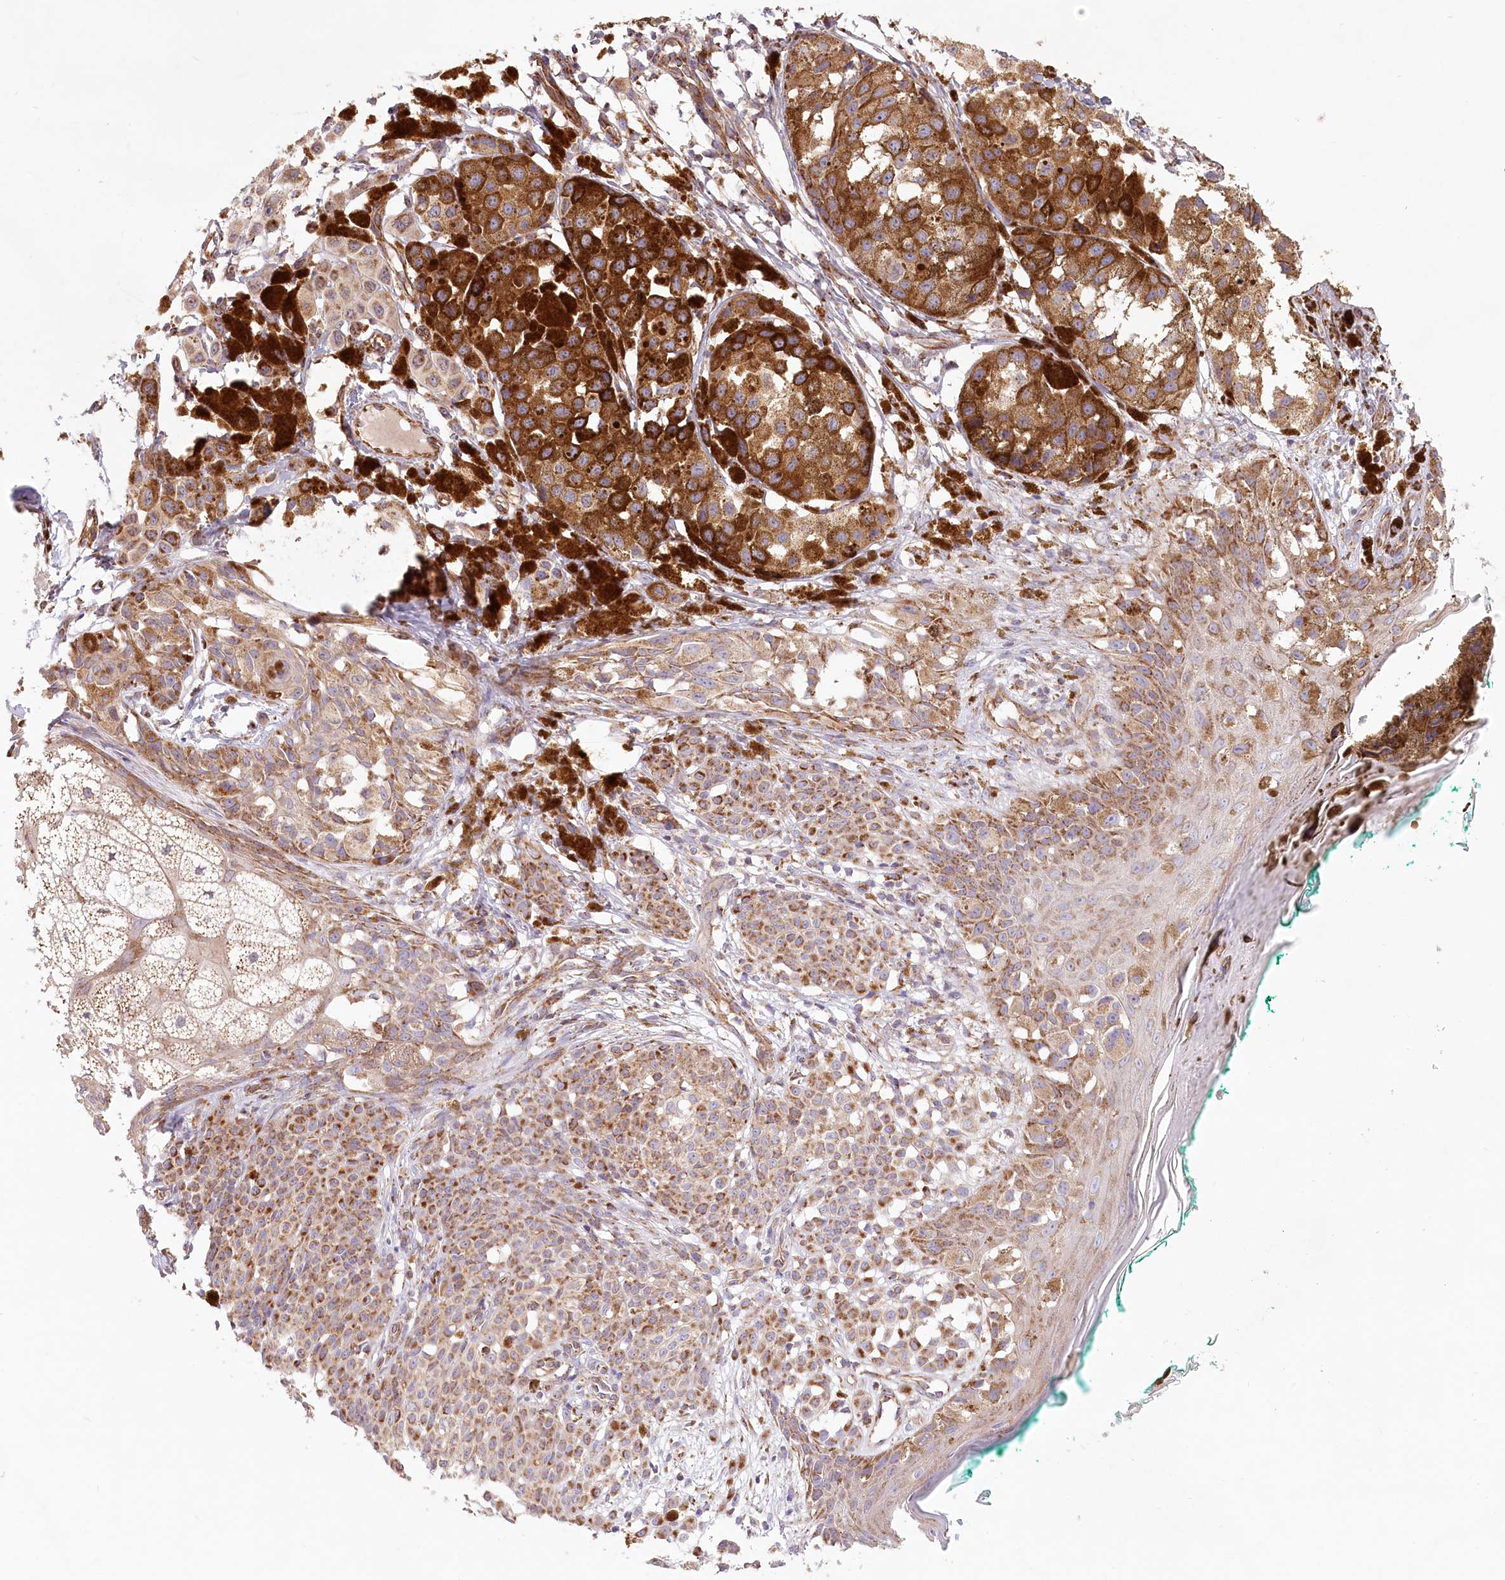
{"staining": {"intensity": "strong", "quantity": ">75%", "location": "cytoplasmic/membranous"}, "tissue": "melanoma", "cell_type": "Tumor cells", "image_type": "cancer", "snomed": [{"axis": "morphology", "description": "Malignant melanoma, NOS"}, {"axis": "topography", "description": "Skin of leg"}], "caption": "Melanoma stained with DAB (3,3'-diaminobenzidine) immunohistochemistry shows high levels of strong cytoplasmic/membranous positivity in about >75% of tumor cells.", "gene": "UMPS", "patient": {"sex": "female", "age": 72}}